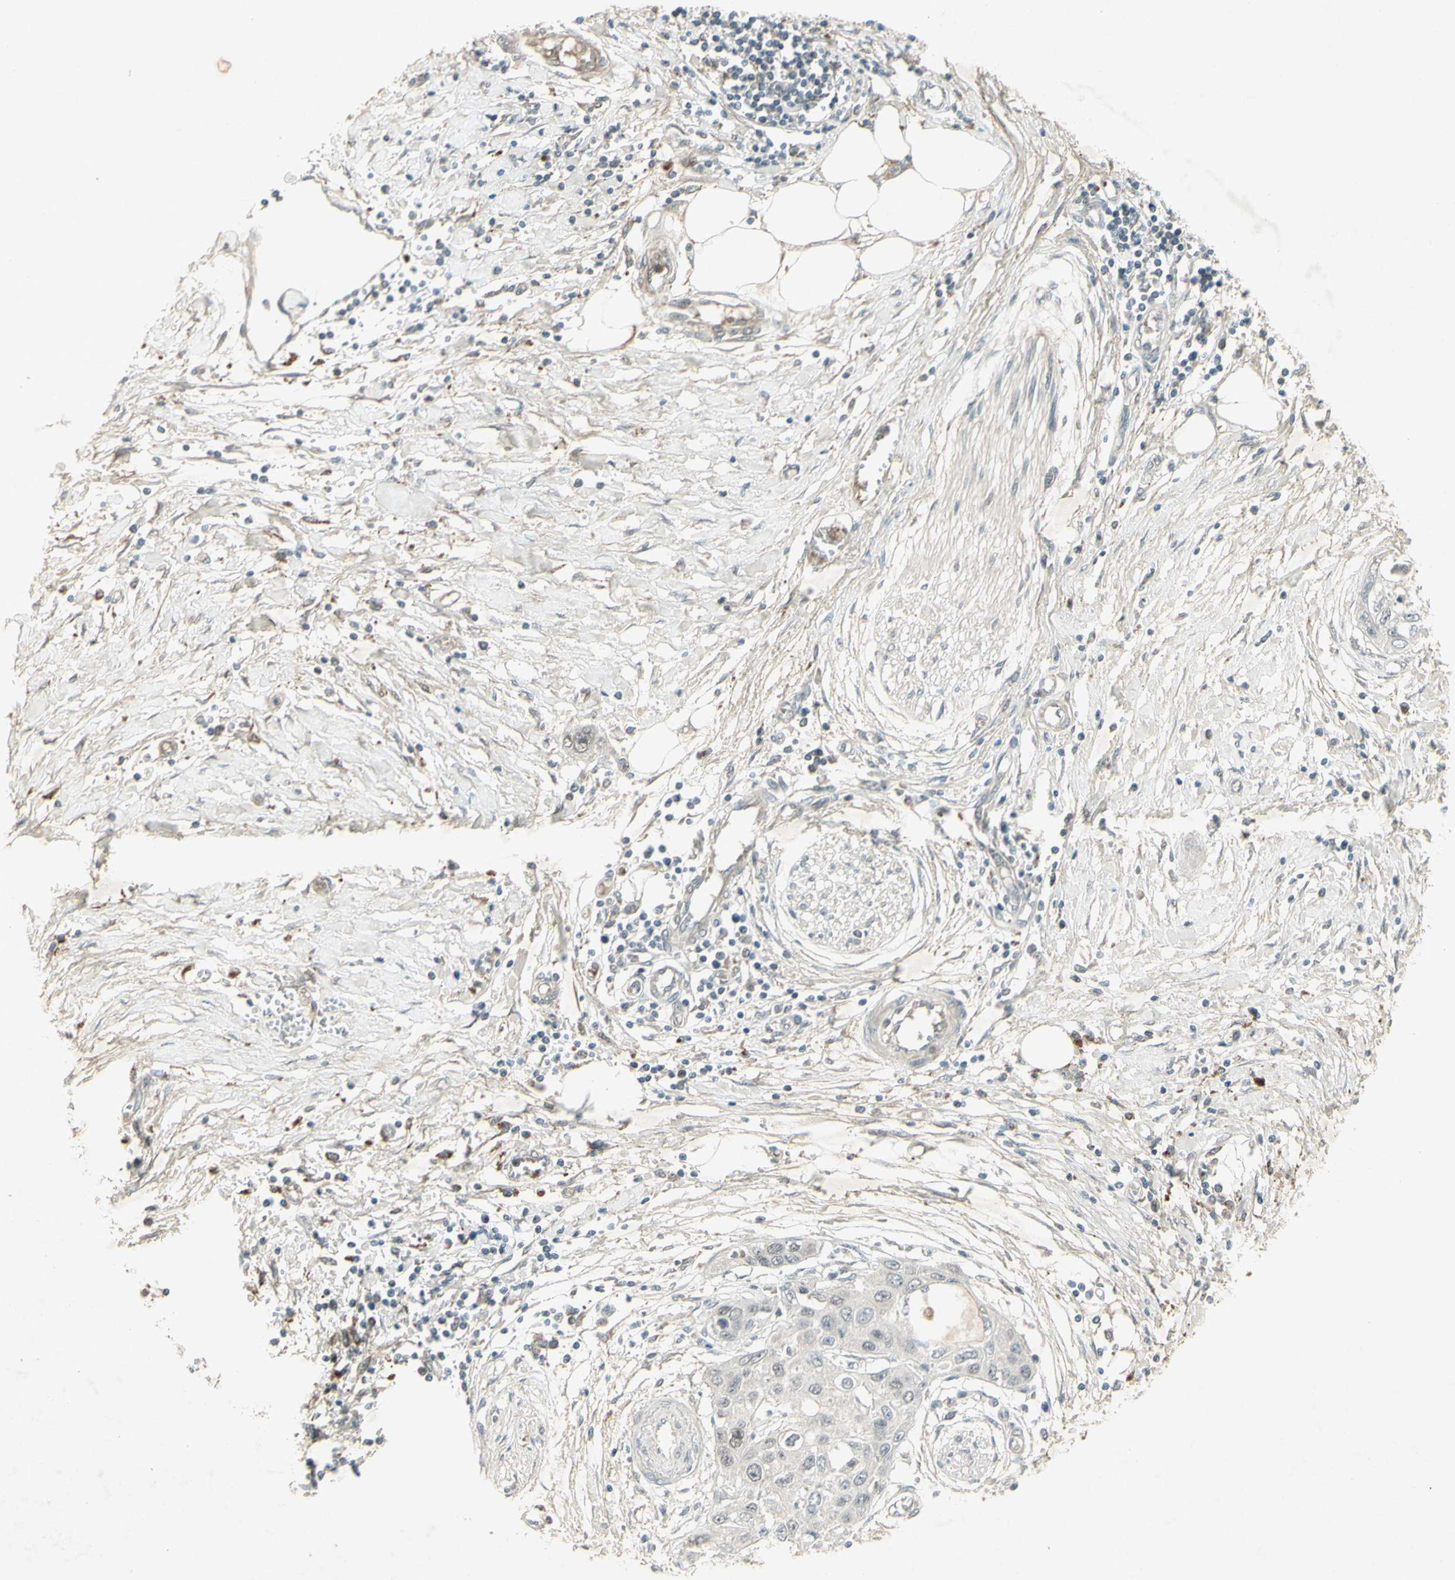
{"staining": {"intensity": "negative", "quantity": "none", "location": "none"}, "tissue": "pancreatic cancer", "cell_type": "Tumor cells", "image_type": "cancer", "snomed": [{"axis": "morphology", "description": "Adenocarcinoma, NOS"}, {"axis": "topography", "description": "Pancreas"}], "caption": "High power microscopy photomicrograph of an immunohistochemistry (IHC) photomicrograph of pancreatic adenocarcinoma, revealing no significant expression in tumor cells. (Stains: DAB (3,3'-diaminobenzidine) IHC with hematoxylin counter stain, Microscopy: brightfield microscopy at high magnification).", "gene": "MSH6", "patient": {"sex": "female", "age": 70}}